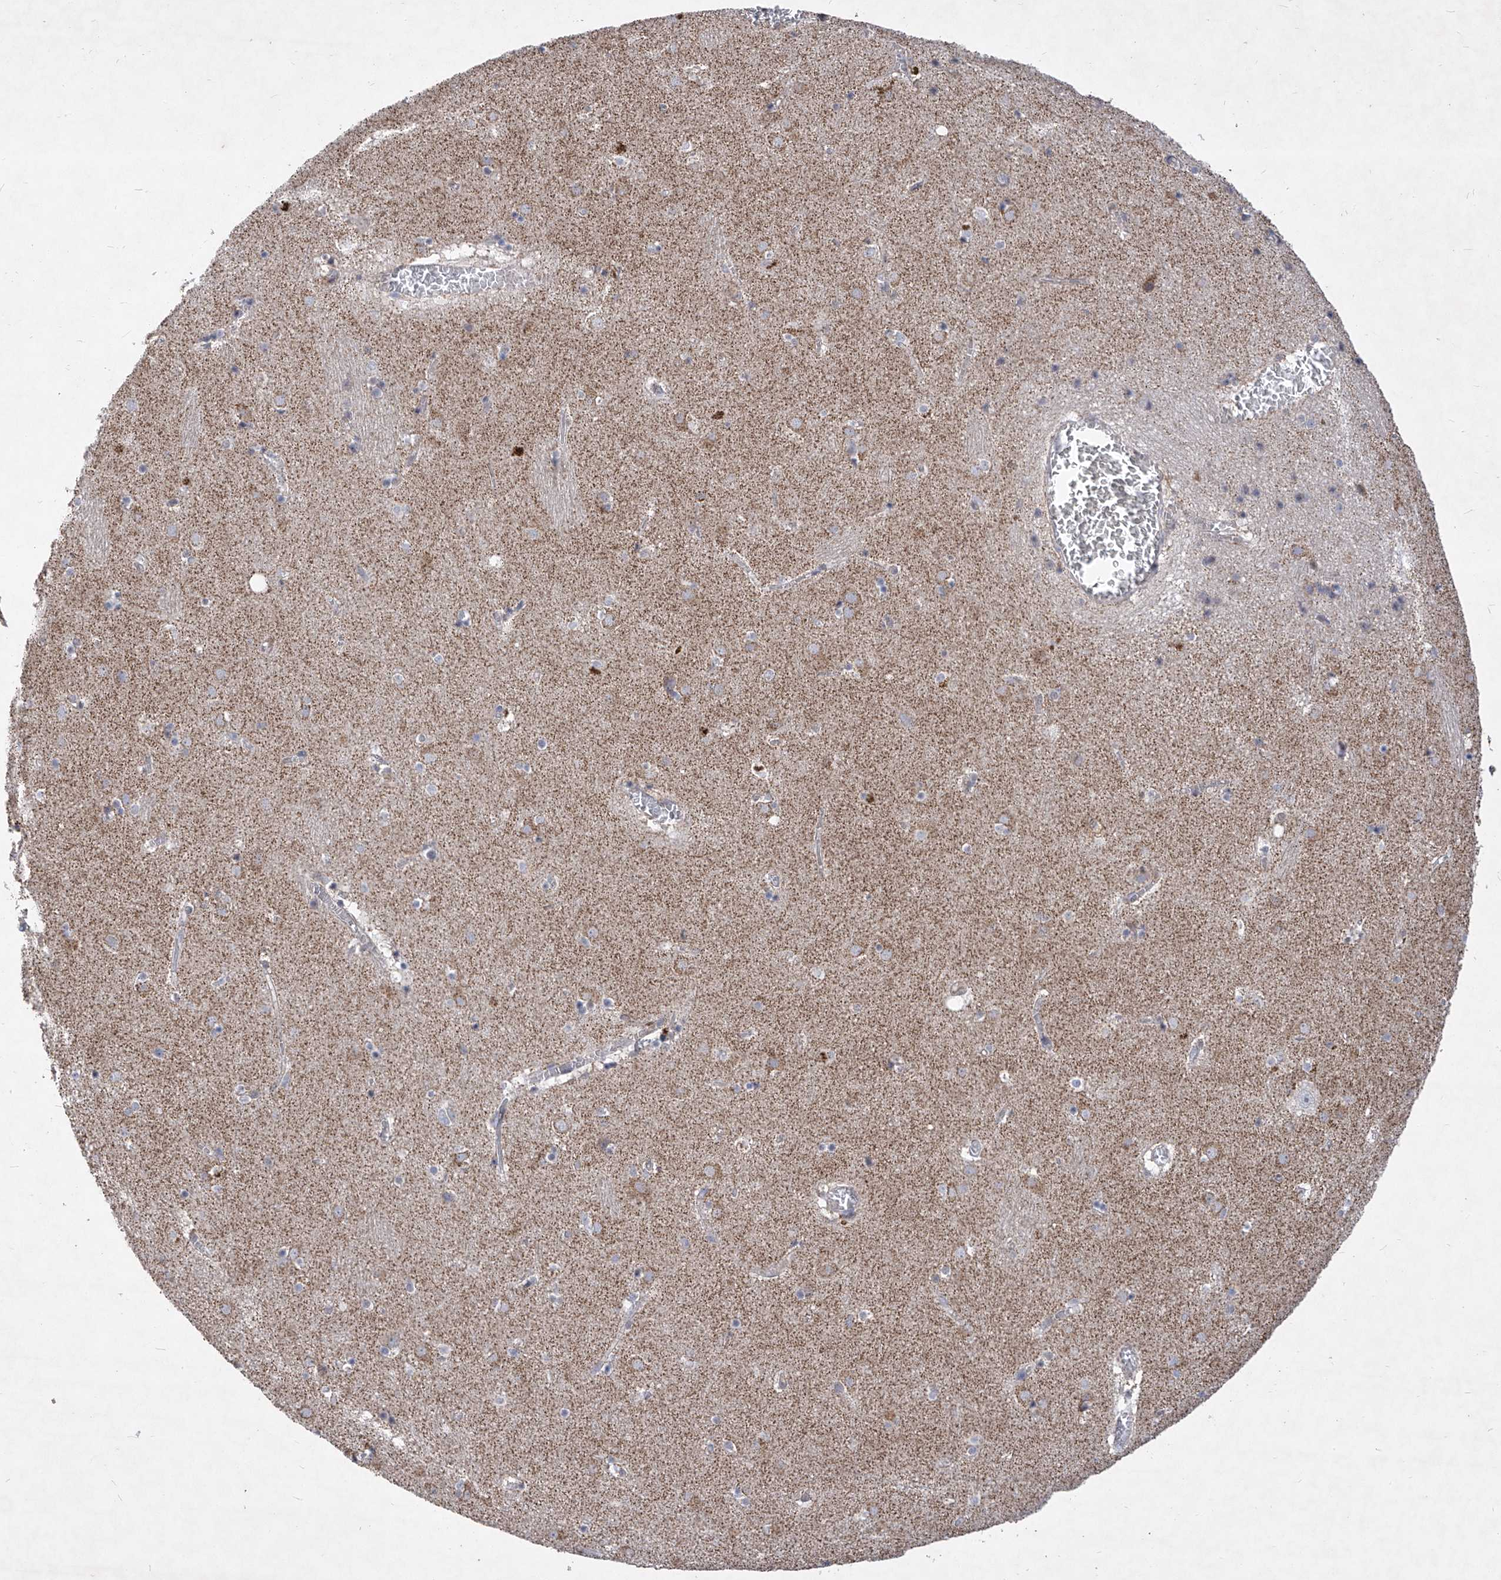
{"staining": {"intensity": "negative", "quantity": "none", "location": "none"}, "tissue": "caudate", "cell_type": "Glial cells", "image_type": "normal", "snomed": [{"axis": "morphology", "description": "Normal tissue, NOS"}, {"axis": "topography", "description": "Lateral ventricle wall"}], "caption": "Glial cells are negative for brown protein staining in normal caudate. (Brightfield microscopy of DAB IHC at high magnification).", "gene": "COQ3", "patient": {"sex": "male", "age": 70}}